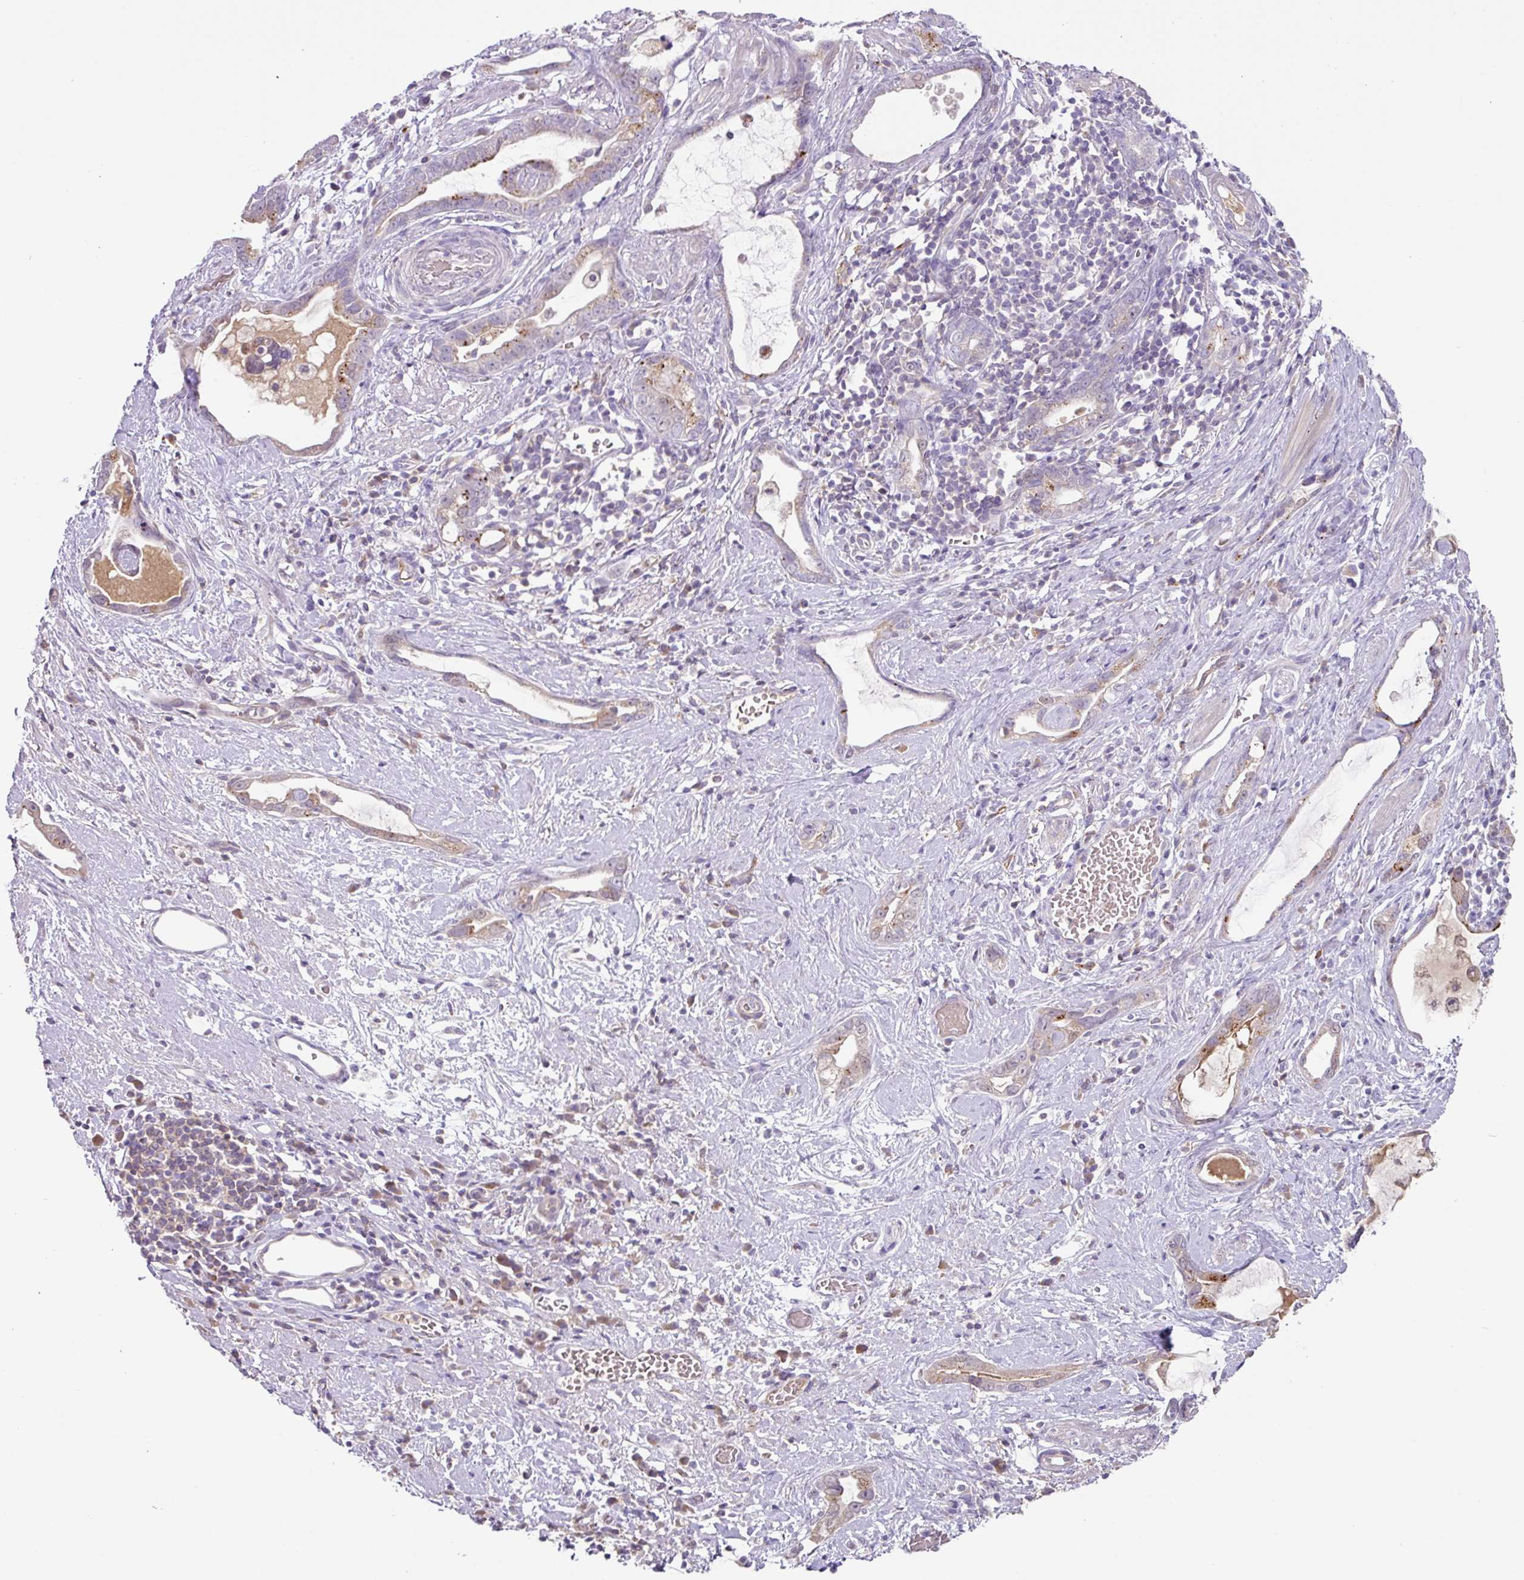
{"staining": {"intensity": "weak", "quantity": "<25%", "location": "cytoplasmic/membranous"}, "tissue": "stomach cancer", "cell_type": "Tumor cells", "image_type": "cancer", "snomed": [{"axis": "morphology", "description": "Adenocarcinoma, NOS"}, {"axis": "topography", "description": "Stomach"}], "caption": "The immunohistochemistry histopathology image has no significant positivity in tumor cells of stomach cancer (adenocarcinoma) tissue. Nuclei are stained in blue.", "gene": "PLEKHH3", "patient": {"sex": "male", "age": 55}}